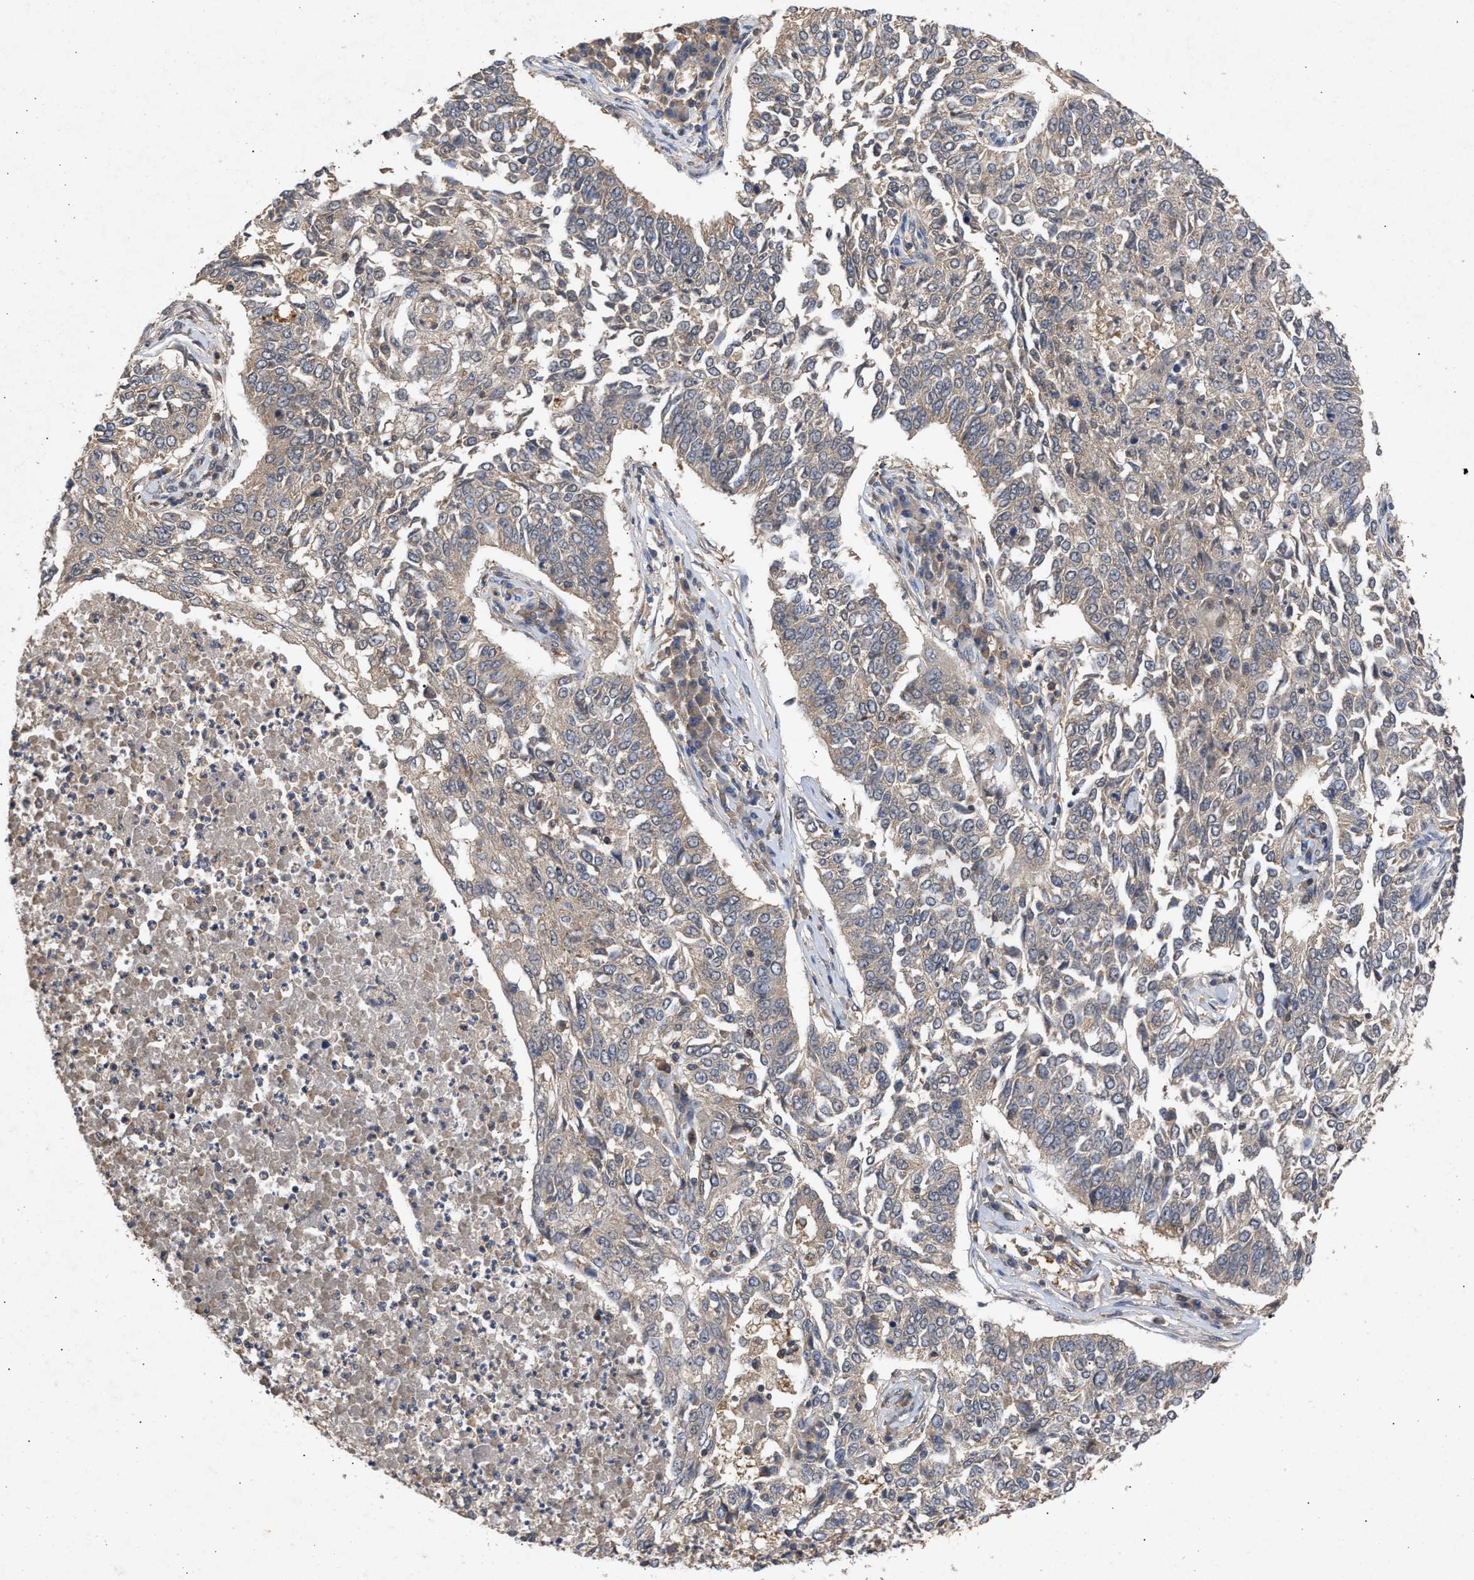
{"staining": {"intensity": "weak", "quantity": "<25%", "location": "cytoplasmic/membranous"}, "tissue": "lung cancer", "cell_type": "Tumor cells", "image_type": "cancer", "snomed": [{"axis": "morphology", "description": "Normal tissue, NOS"}, {"axis": "morphology", "description": "Squamous cell carcinoma, NOS"}, {"axis": "topography", "description": "Cartilage tissue"}, {"axis": "topography", "description": "Bronchus"}, {"axis": "topography", "description": "Lung"}], "caption": "Immunohistochemistry of lung cancer (squamous cell carcinoma) demonstrates no expression in tumor cells.", "gene": "FITM1", "patient": {"sex": "female", "age": 49}}